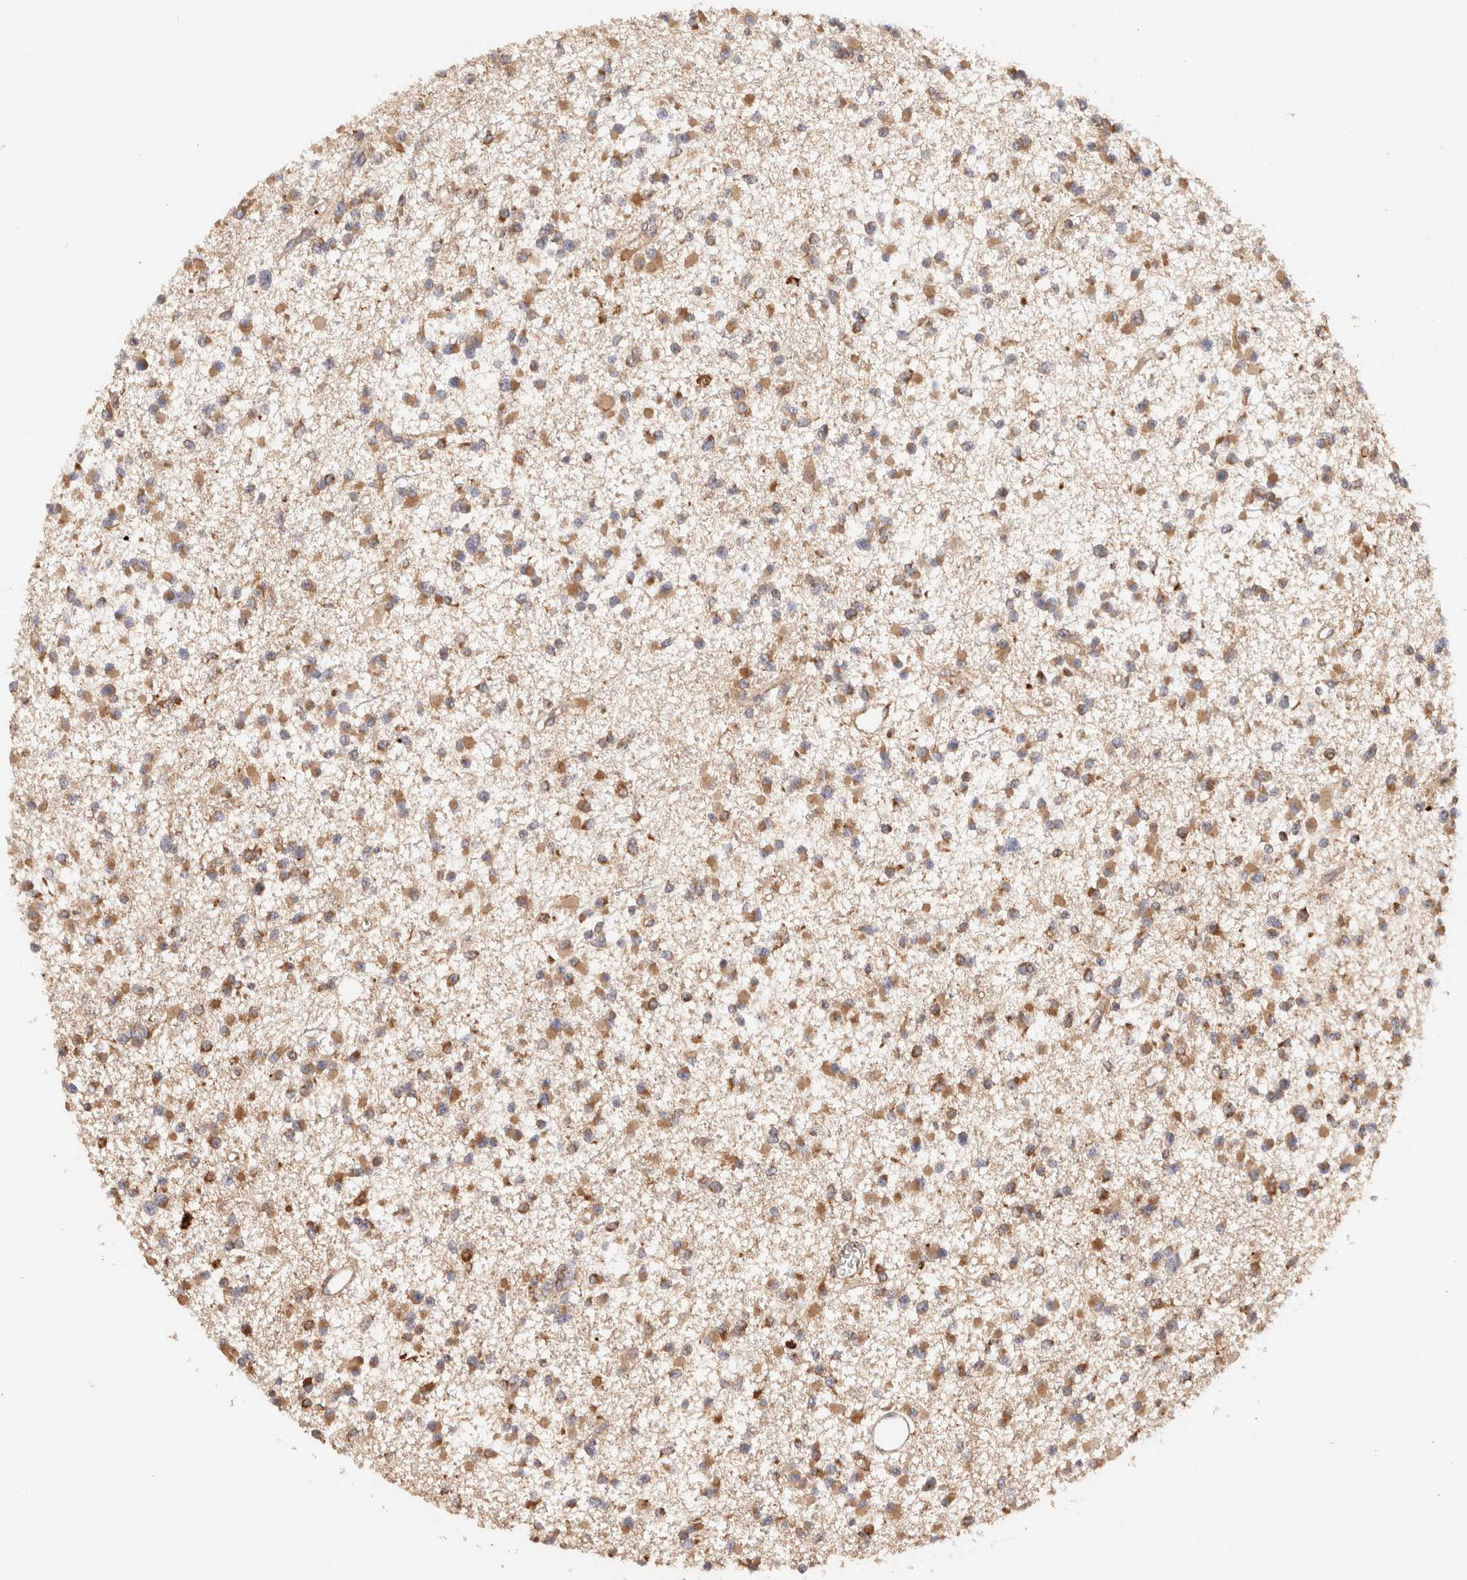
{"staining": {"intensity": "moderate", "quantity": ">75%", "location": "cytoplasmic/membranous"}, "tissue": "glioma", "cell_type": "Tumor cells", "image_type": "cancer", "snomed": [{"axis": "morphology", "description": "Glioma, malignant, Low grade"}, {"axis": "topography", "description": "Brain"}], "caption": "IHC (DAB (3,3'-diaminobenzidine)) staining of human malignant glioma (low-grade) shows moderate cytoplasmic/membranous protein staining in approximately >75% of tumor cells.", "gene": "FER", "patient": {"sex": "female", "age": 22}}